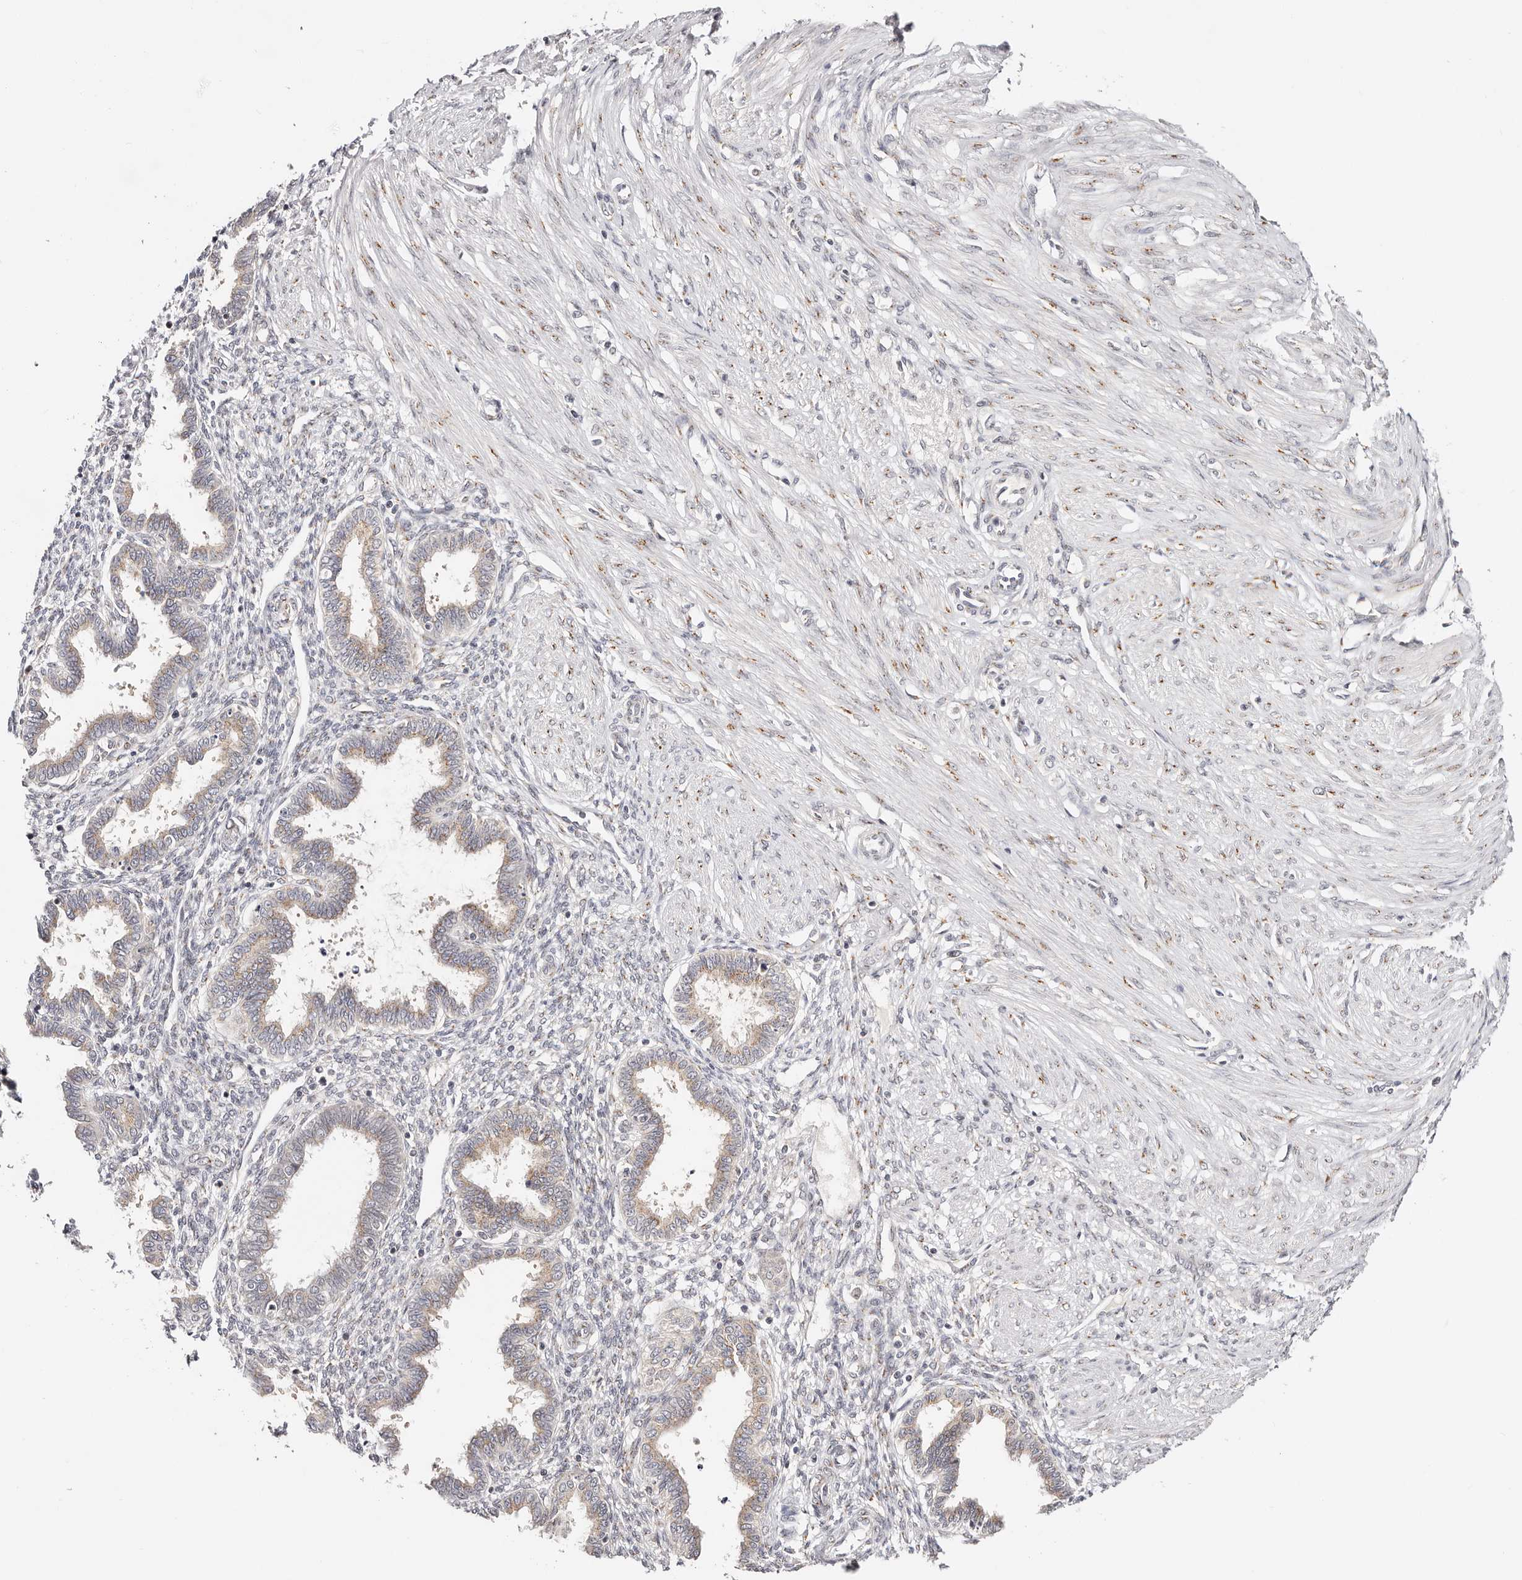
{"staining": {"intensity": "negative", "quantity": "none", "location": "none"}, "tissue": "endometrium", "cell_type": "Cells in endometrial stroma", "image_type": "normal", "snomed": [{"axis": "morphology", "description": "Normal tissue, NOS"}, {"axis": "topography", "description": "Endometrium"}], "caption": "IHC histopathology image of unremarkable endometrium: endometrium stained with DAB (3,3'-diaminobenzidine) demonstrates no significant protein expression in cells in endometrial stroma. (DAB immunohistochemistry, high magnification).", "gene": "VIPAS39", "patient": {"sex": "female", "age": 33}}